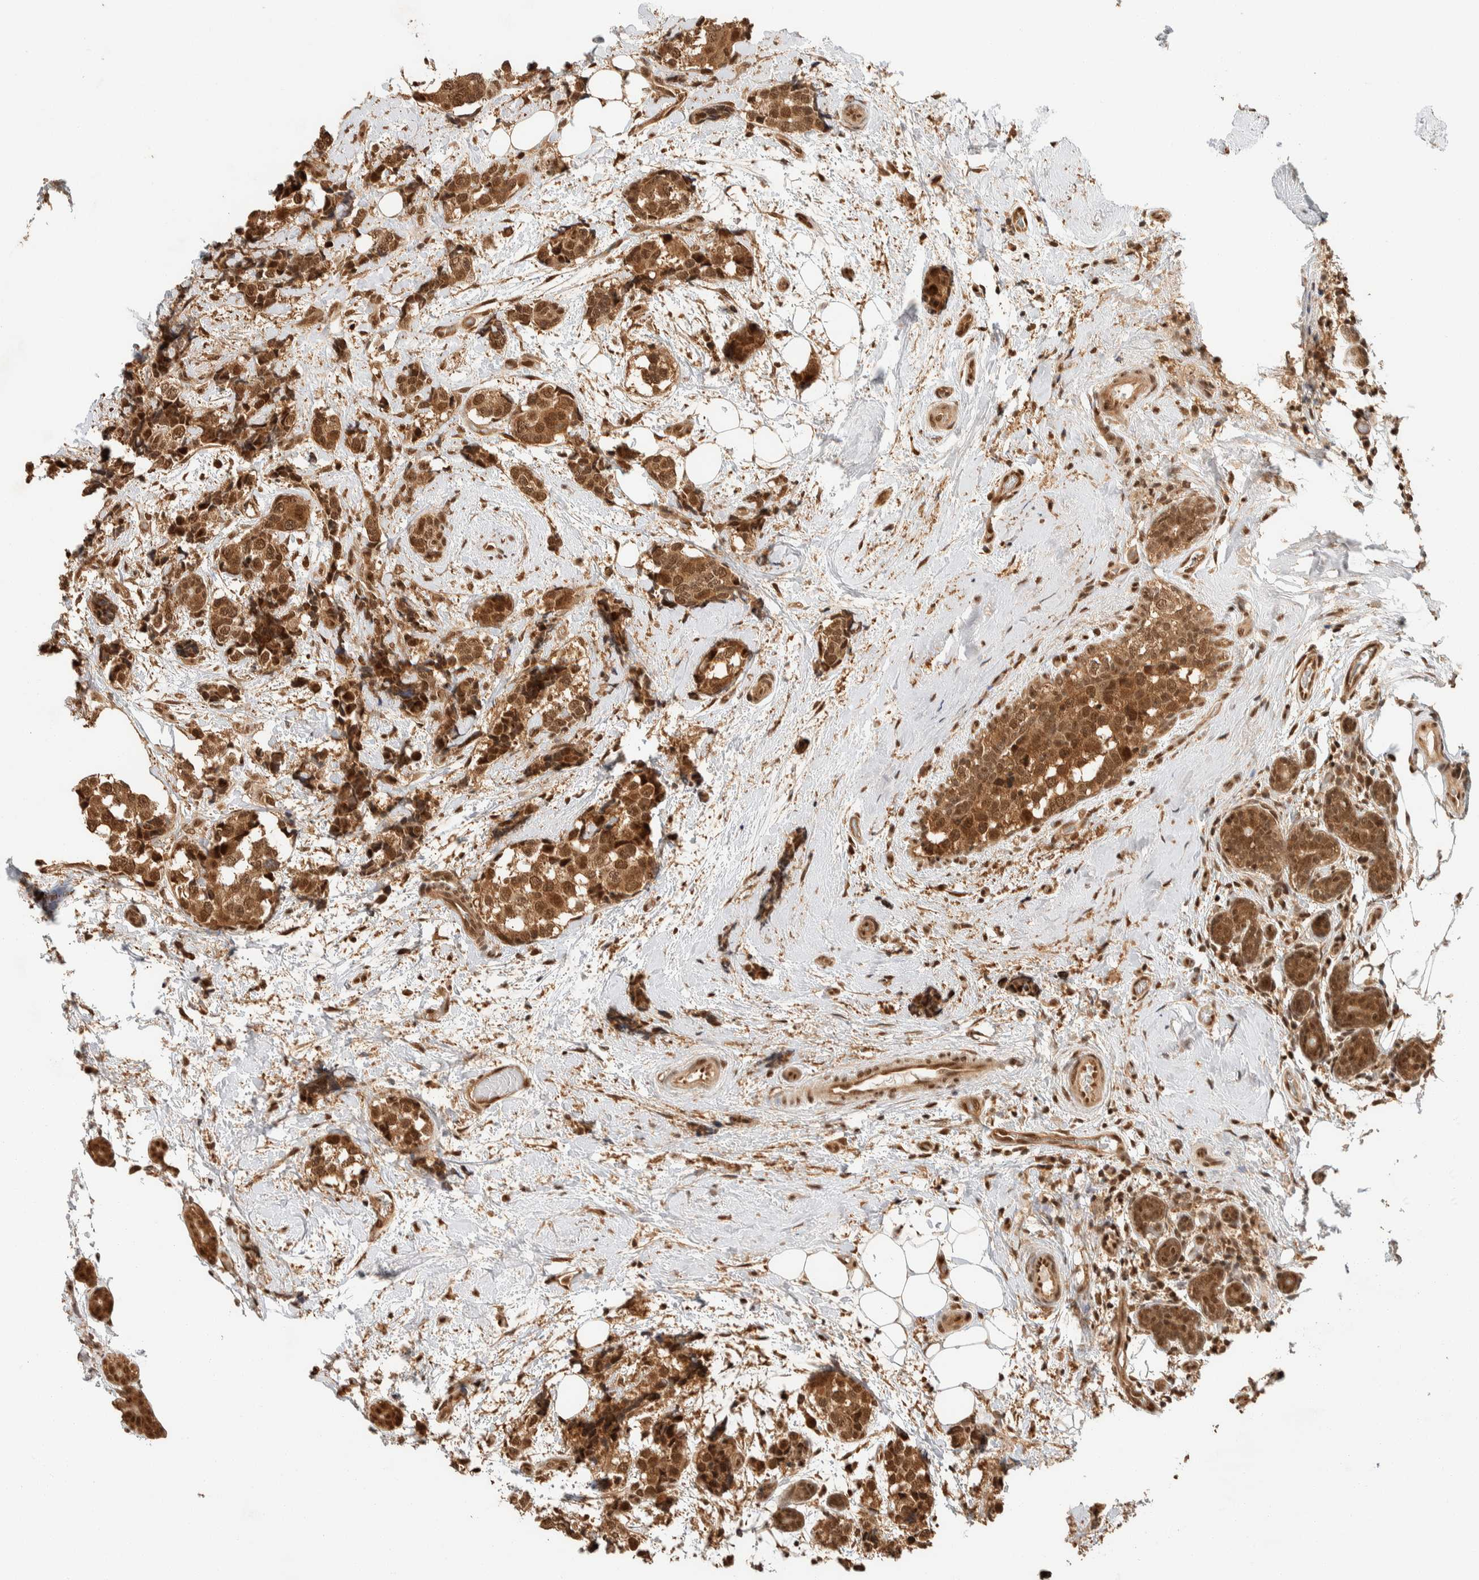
{"staining": {"intensity": "moderate", "quantity": ">75%", "location": "cytoplasmic/membranous,nuclear"}, "tissue": "breast cancer", "cell_type": "Tumor cells", "image_type": "cancer", "snomed": [{"axis": "morphology", "description": "Normal tissue, NOS"}, {"axis": "morphology", "description": "Duct carcinoma"}, {"axis": "topography", "description": "Breast"}], "caption": "Protein analysis of breast cancer tissue exhibits moderate cytoplasmic/membranous and nuclear expression in approximately >75% of tumor cells. Immunohistochemistry stains the protein of interest in brown and the nuclei are stained blue.", "gene": "ZBTB2", "patient": {"sex": "female", "age": 43}}